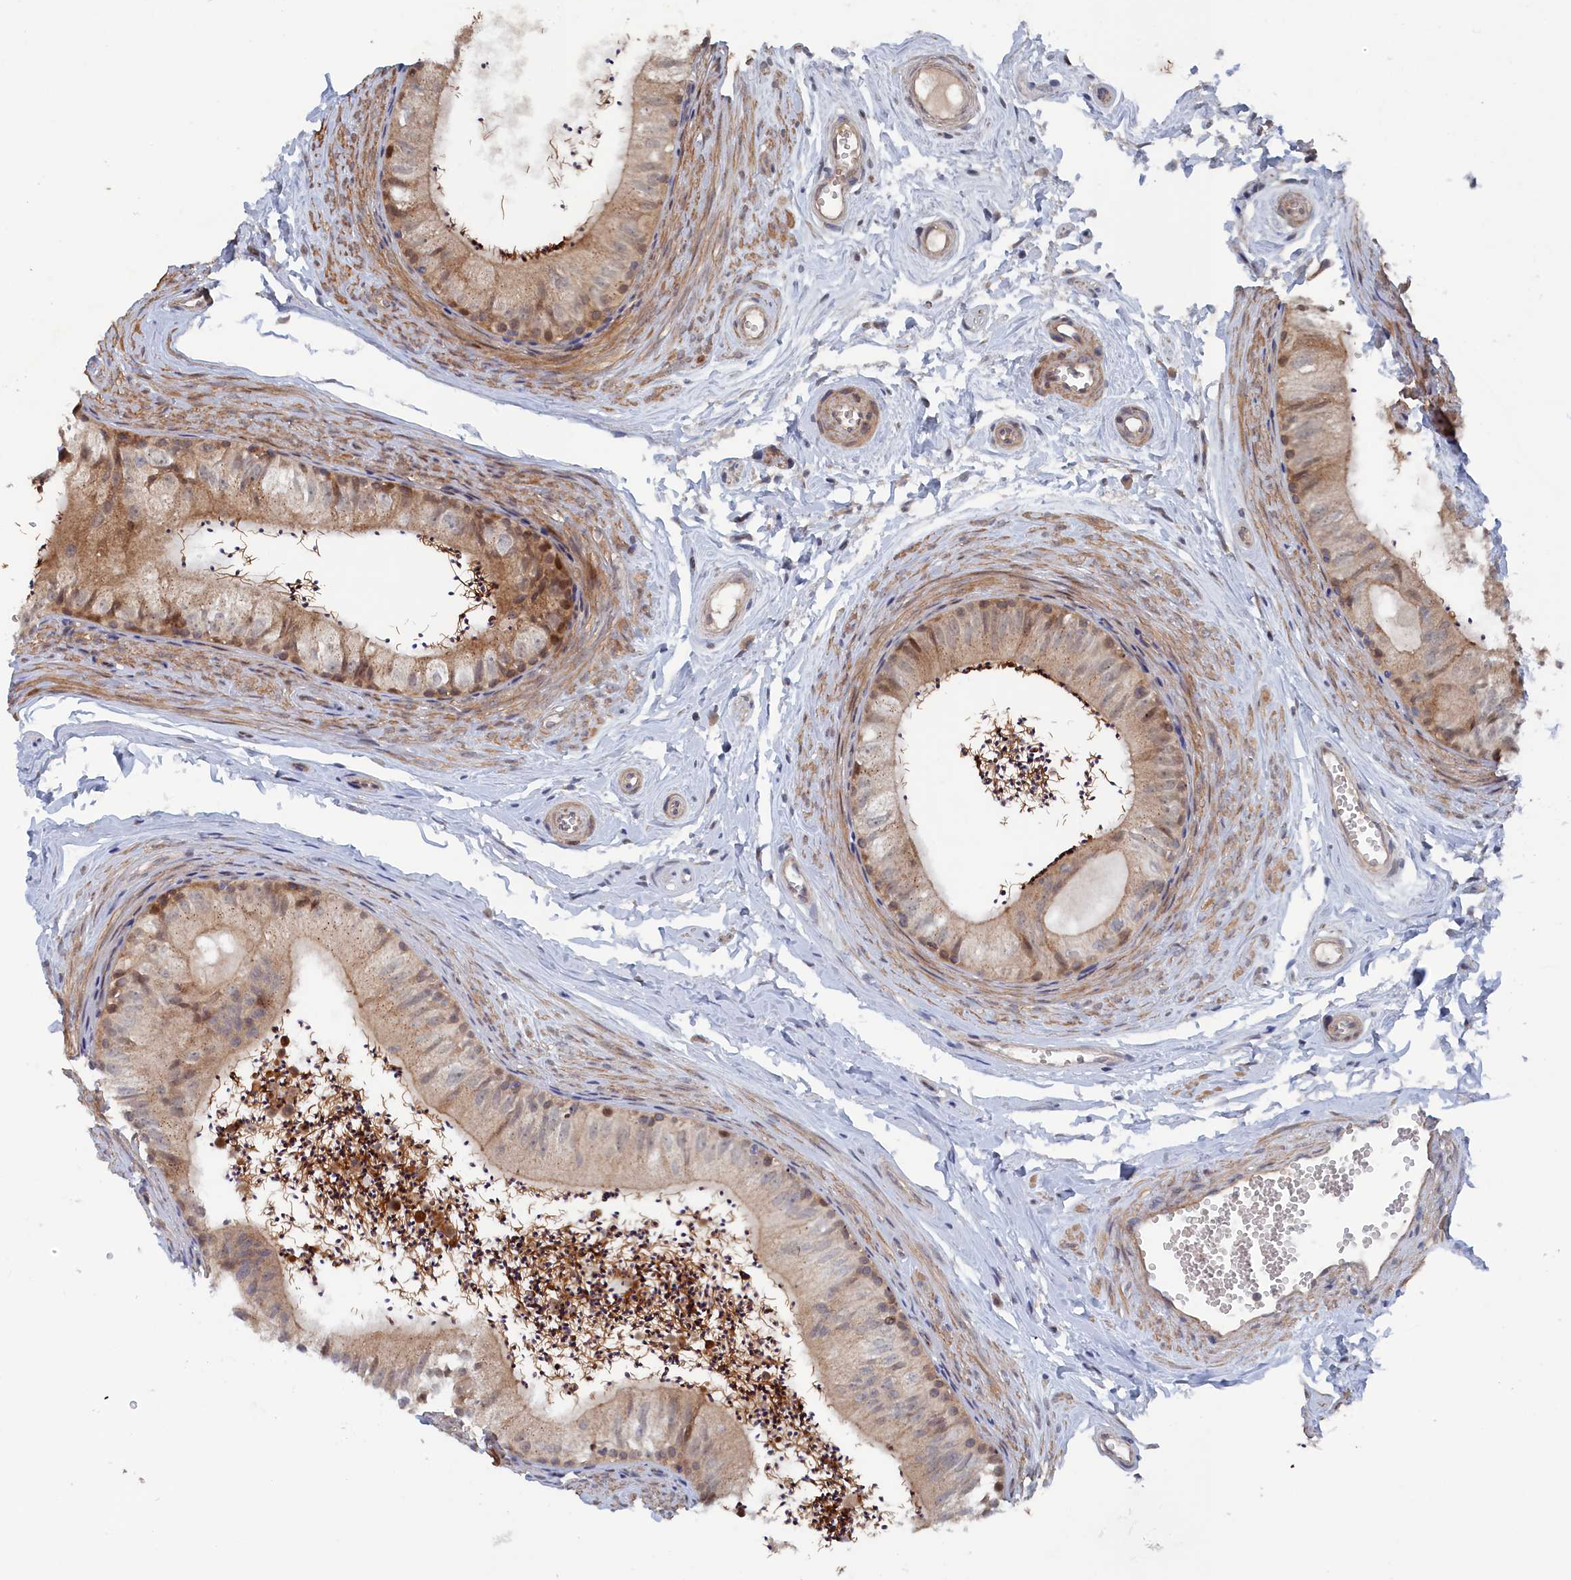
{"staining": {"intensity": "moderate", "quantity": ">75%", "location": "cytoplasmic/membranous,nuclear"}, "tissue": "epididymis", "cell_type": "Glandular cells", "image_type": "normal", "snomed": [{"axis": "morphology", "description": "Normal tissue, NOS"}, {"axis": "topography", "description": "Epididymis"}], "caption": "The histopathology image shows immunohistochemical staining of normal epididymis. There is moderate cytoplasmic/membranous,nuclear expression is seen in about >75% of glandular cells.", "gene": "ELOVL6", "patient": {"sex": "male", "age": 56}}